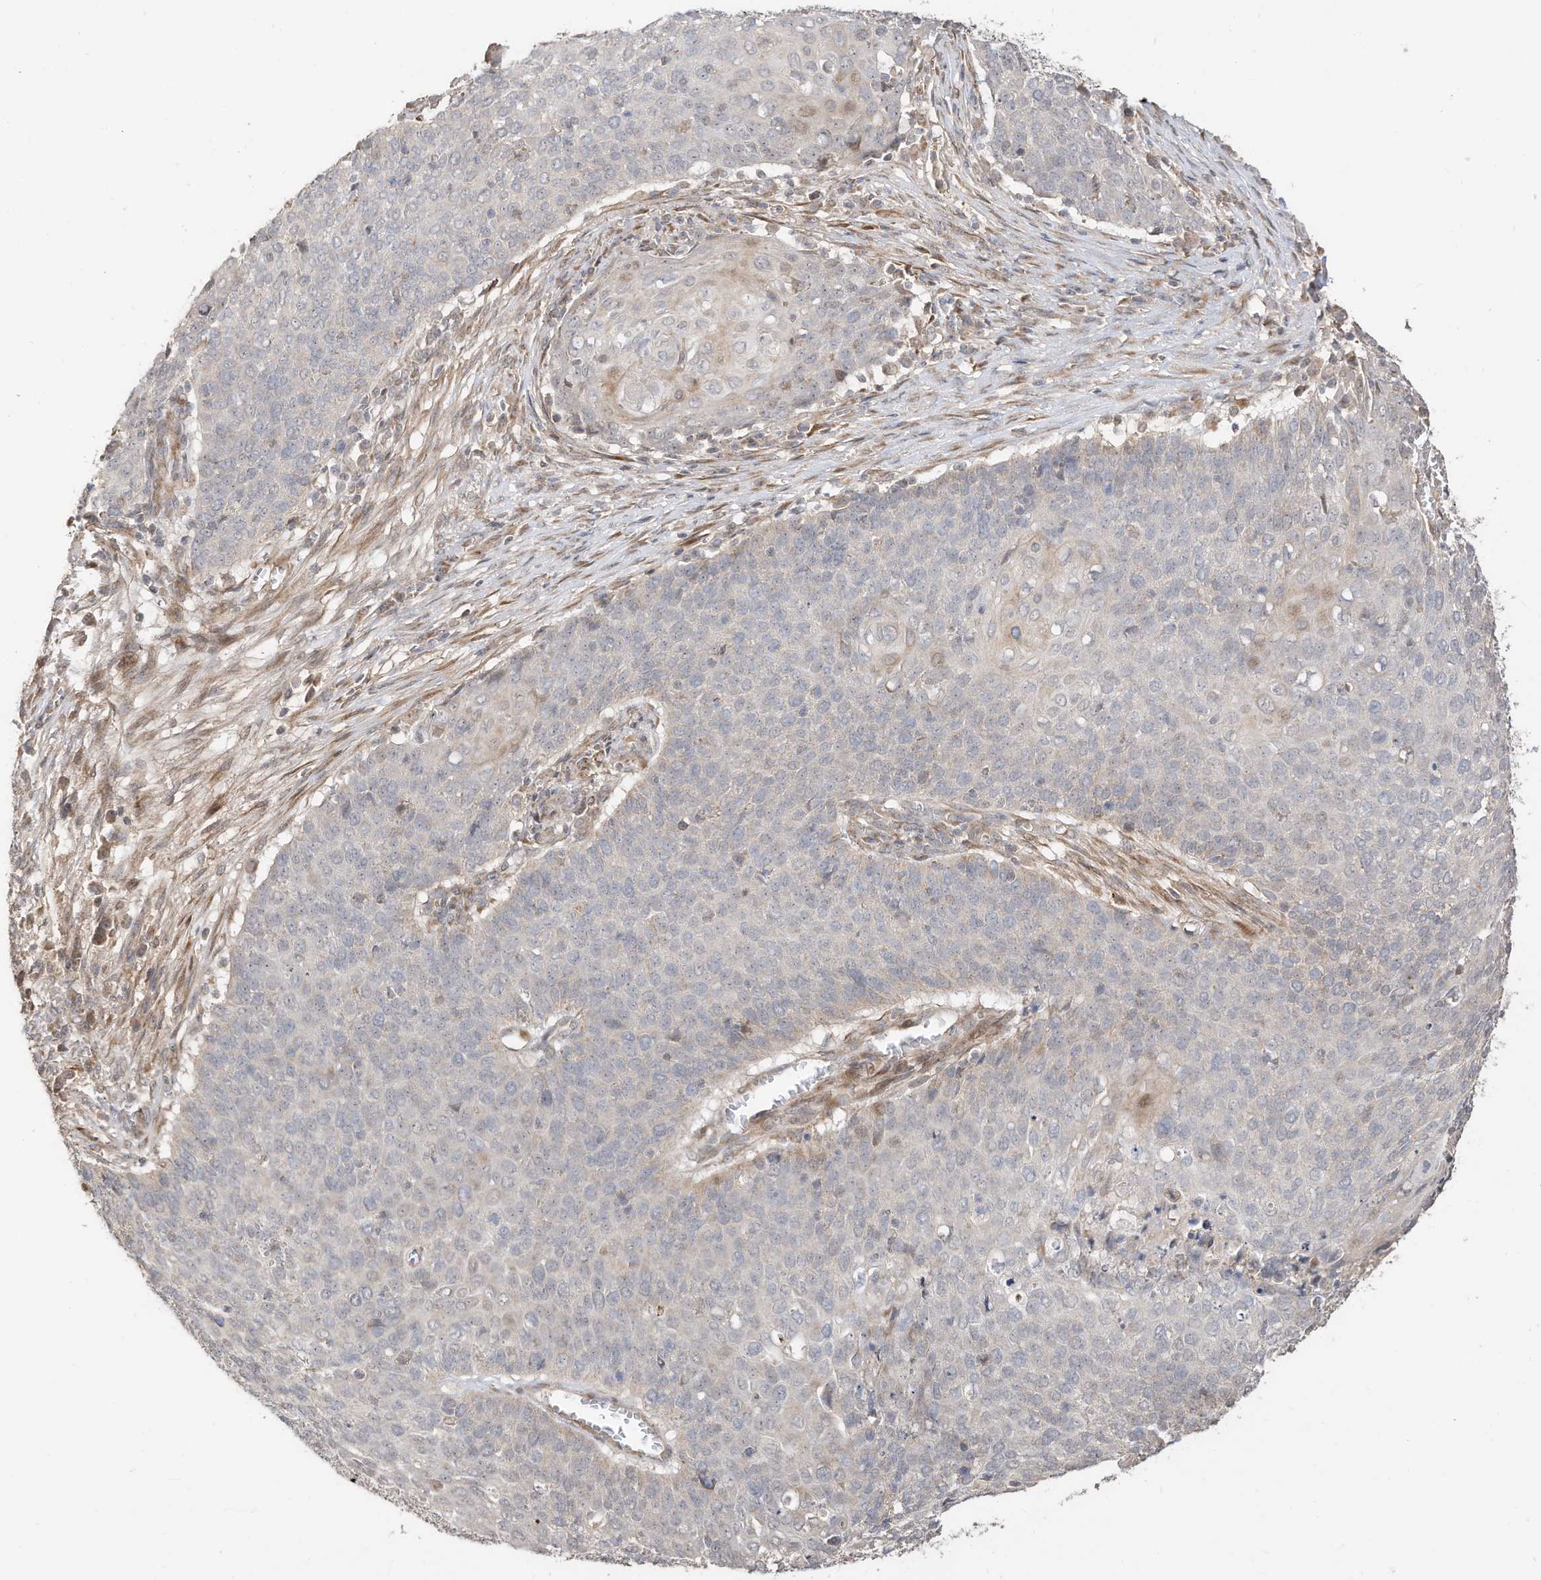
{"staining": {"intensity": "weak", "quantity": "<25%", "location": "cytoplasmic/membranous"}, "tissue": "cervical cancer", "cell_type": "Tumor cells", "image_type": "cancer", "snomed": [{"axis": "morphology", "description": "Squamous cell carcinoma, NOS"}, {"axis": "topography", "description": "Cervix"}], "caption": "Immunohistochemistry (IHC) histopathology image of neoplastic tissue: human squamous cell carcinoma (cervical) stained with DAB (3,3'-diaminobenzidine) shows no significant protein expression in tumor cells.", "gene": "CAGE1", "patient": {"sex": "female", "age": 39}}